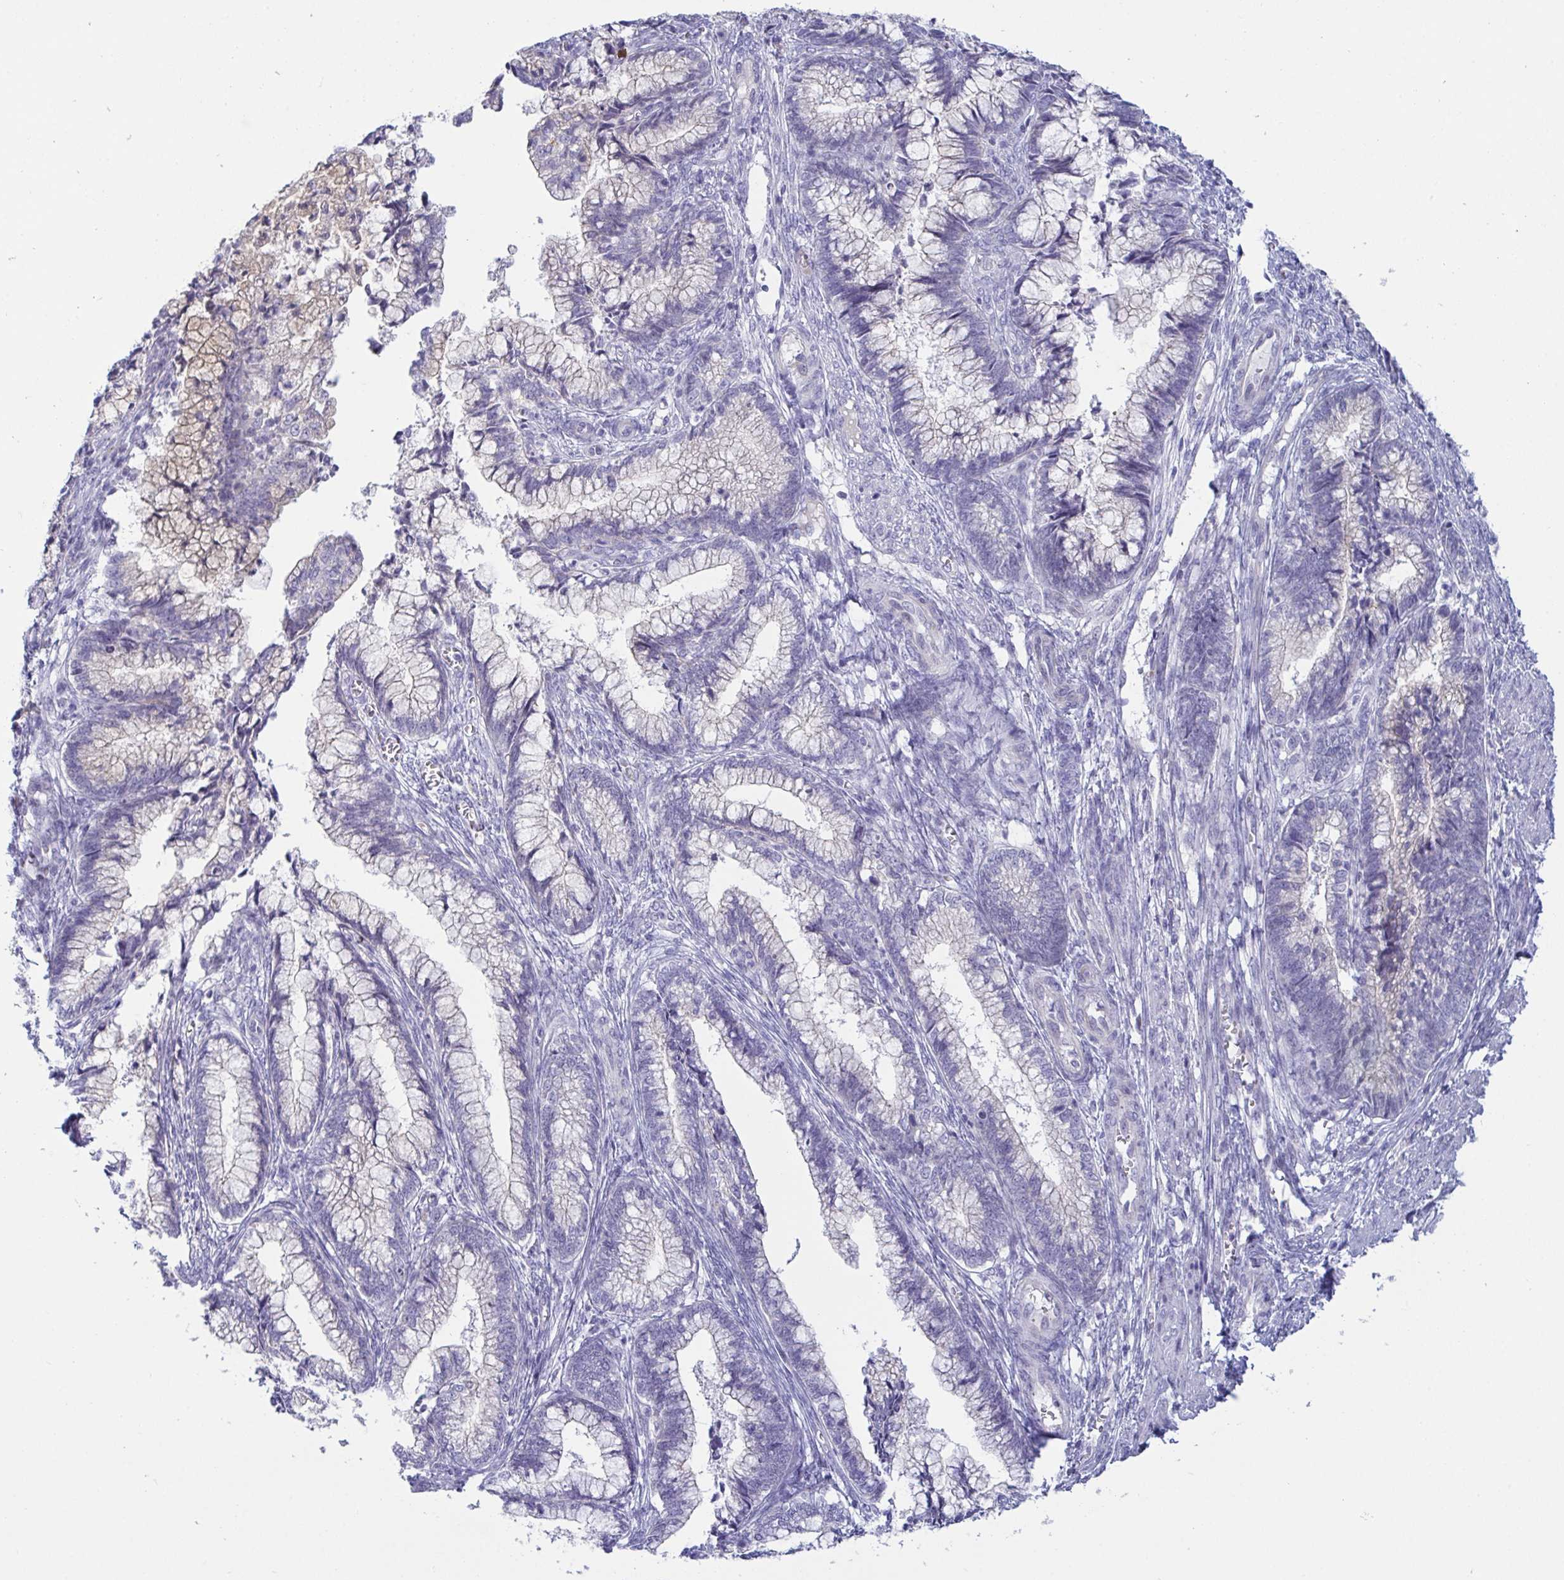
{"staining": {"intensity": "negative", "quantity": "none", "location": "none"}, "tissue": "cervical cancer", "cell_type": "Tumor cells", "image_type": "cancer", "snomed": [{"axis": "morphology", "description": "Adenocarcinoma, NOS"}, {"axis": "topography", "description": "Cervix"}], "caption": "A histopathology image of cervical cancer stained for a protein displays no brown staining in tumor cells. (DAB (3,3'-diaminobenzidine) immunohistochemistry (IHC) visualized using brightfield microscopy, high magnification).", "gene": "TAS2R38", "patient": {"sex": "female", "age": 44}}